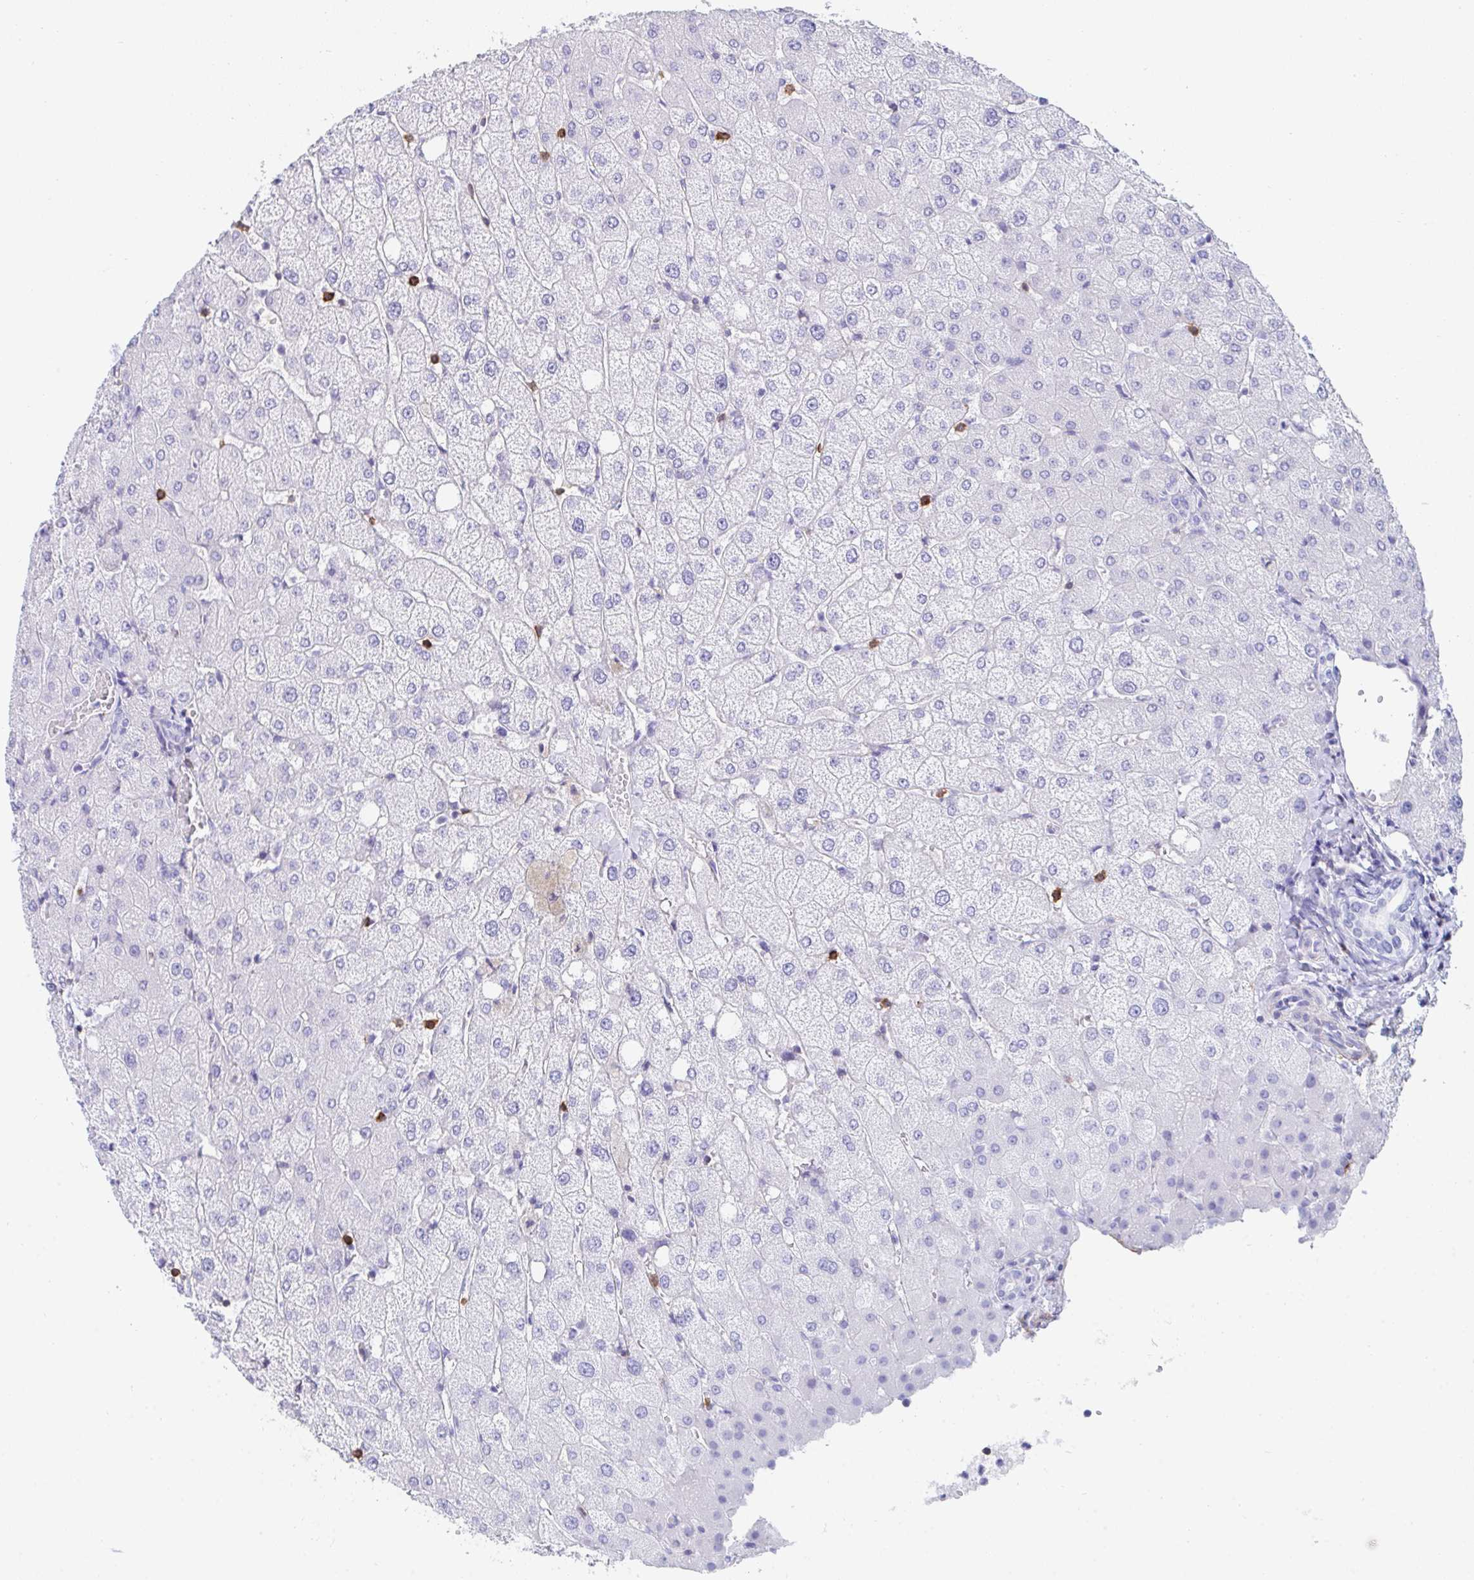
{"staining": {"intensity": "negative", "quantity": "none", "location": "none"}, "tissue": "liver", "cell_type": "Cholangiocytes", "image_type": "normal", "snomed": [{"axis": "morphology", "description": "Normal tissue, NOS"}, {"axis": "topography", "description": "Liver"}], "caption": "Protein analysis of normal liver reveals no significant expression in cholangiocytes. The staining was performed using DAB (3,3'-diaminobenzidine) to visualize the protein expression in brown, while the nuclei were stained in blue with hematoxylin (Magnification: 20x).", "gene": "CD7", "patient": {"sex": "female", "age": 54}}